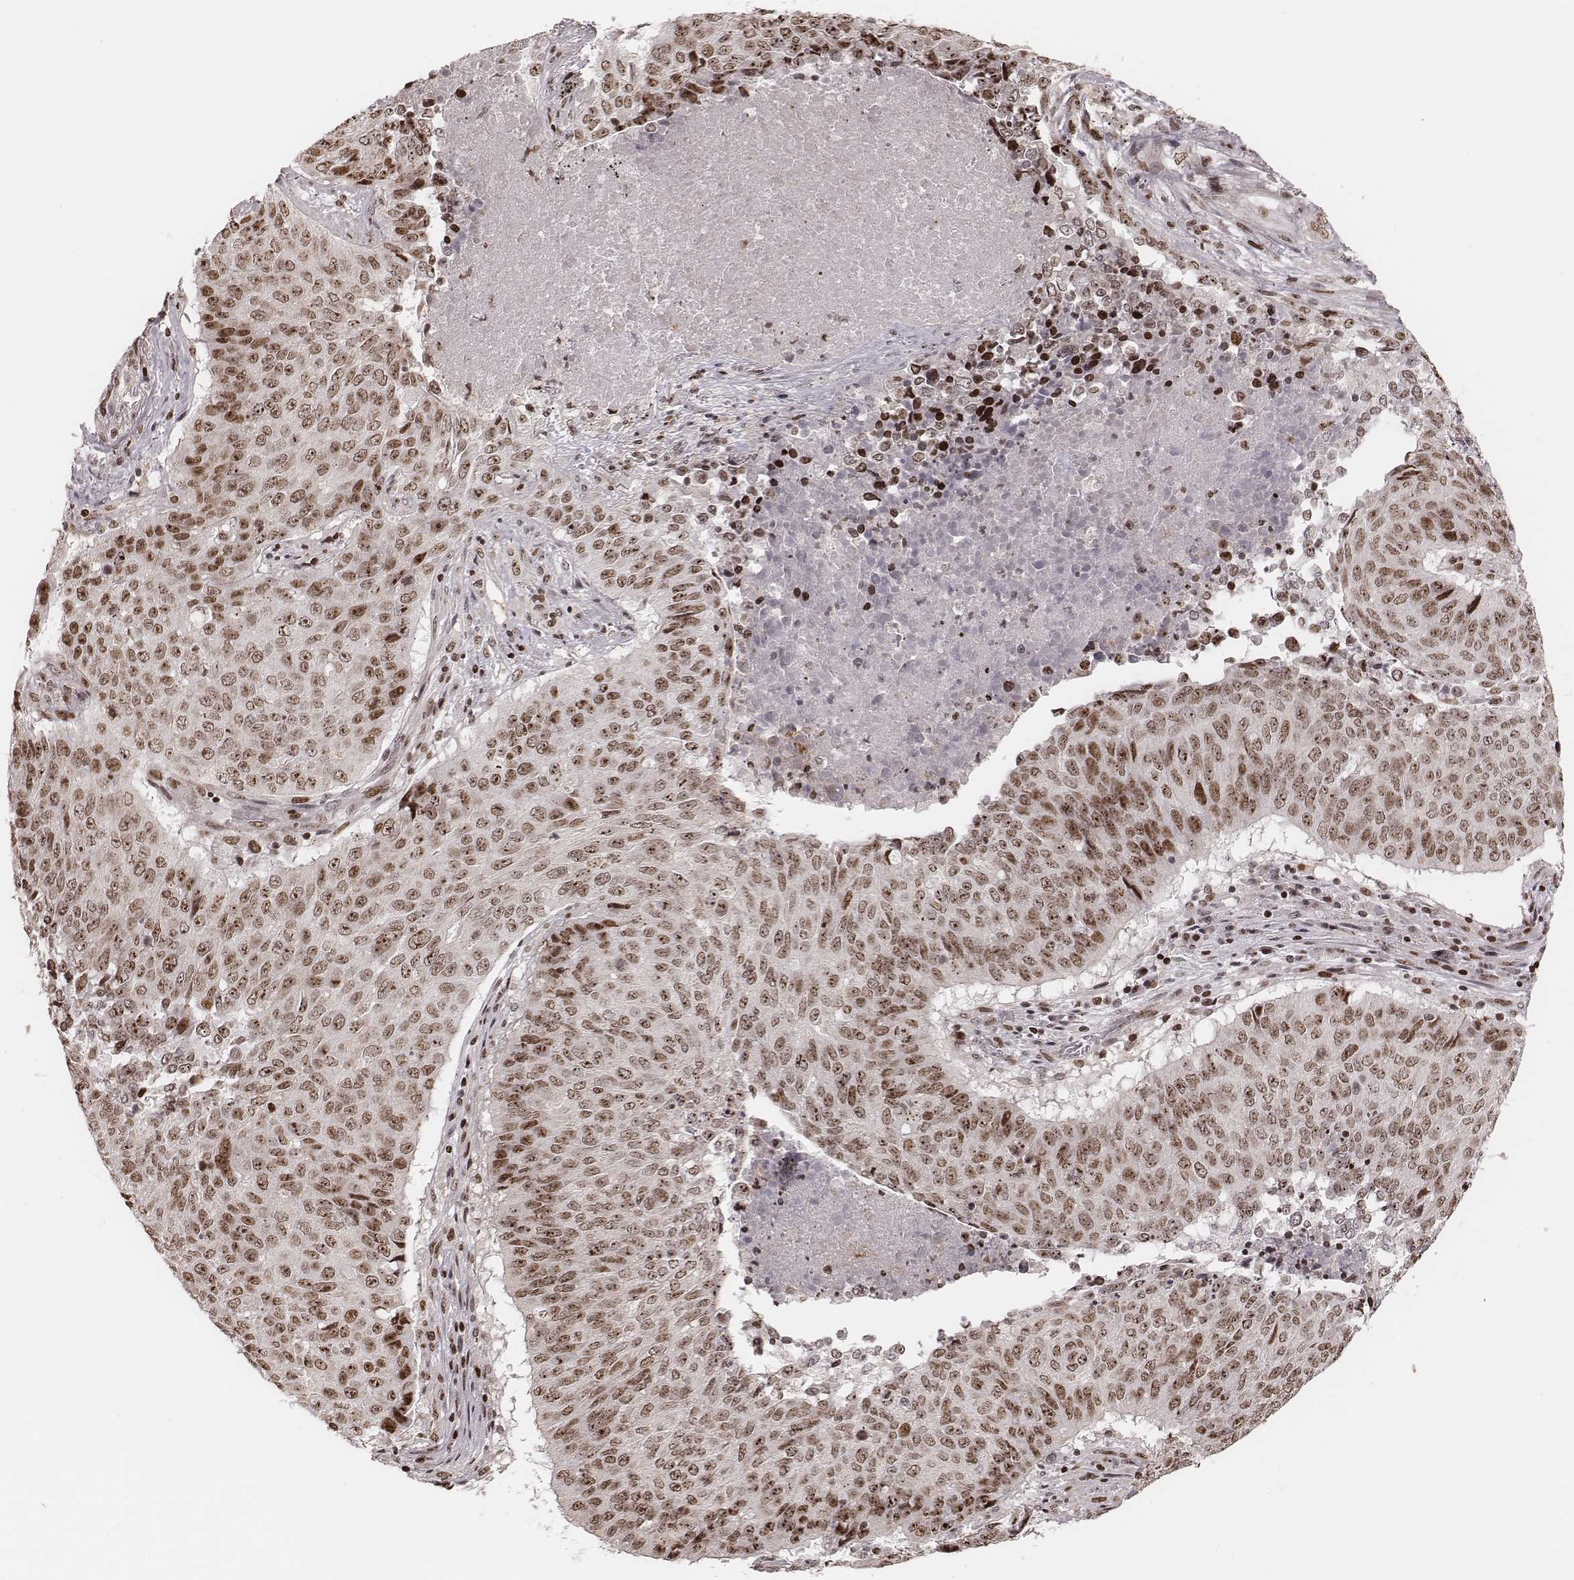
{"staining": {"intensity": "moderate", "quantity": "25%-75%", "location": "nuclear"}, "tissue": "lung cancer", "cell_type": "Tumor cells", "image_type": "cancer", "snomed": [{"axis": "morphology", "description": "Normal tissue, NOS"}, {"axis": "morphology", "description": "Squamous cell carcinoma, NOS"}, {"axis": "topography", "description": "Bronchus"}, {"axis": "topography", "description": "Lung"}], "caption": "Human squamous cell carcinoma (lung) stained with a protein marker exhibits moderate staining in tumor cells.", "gene": "VRK3", "patient": {"sex": "male", "age": 64}}